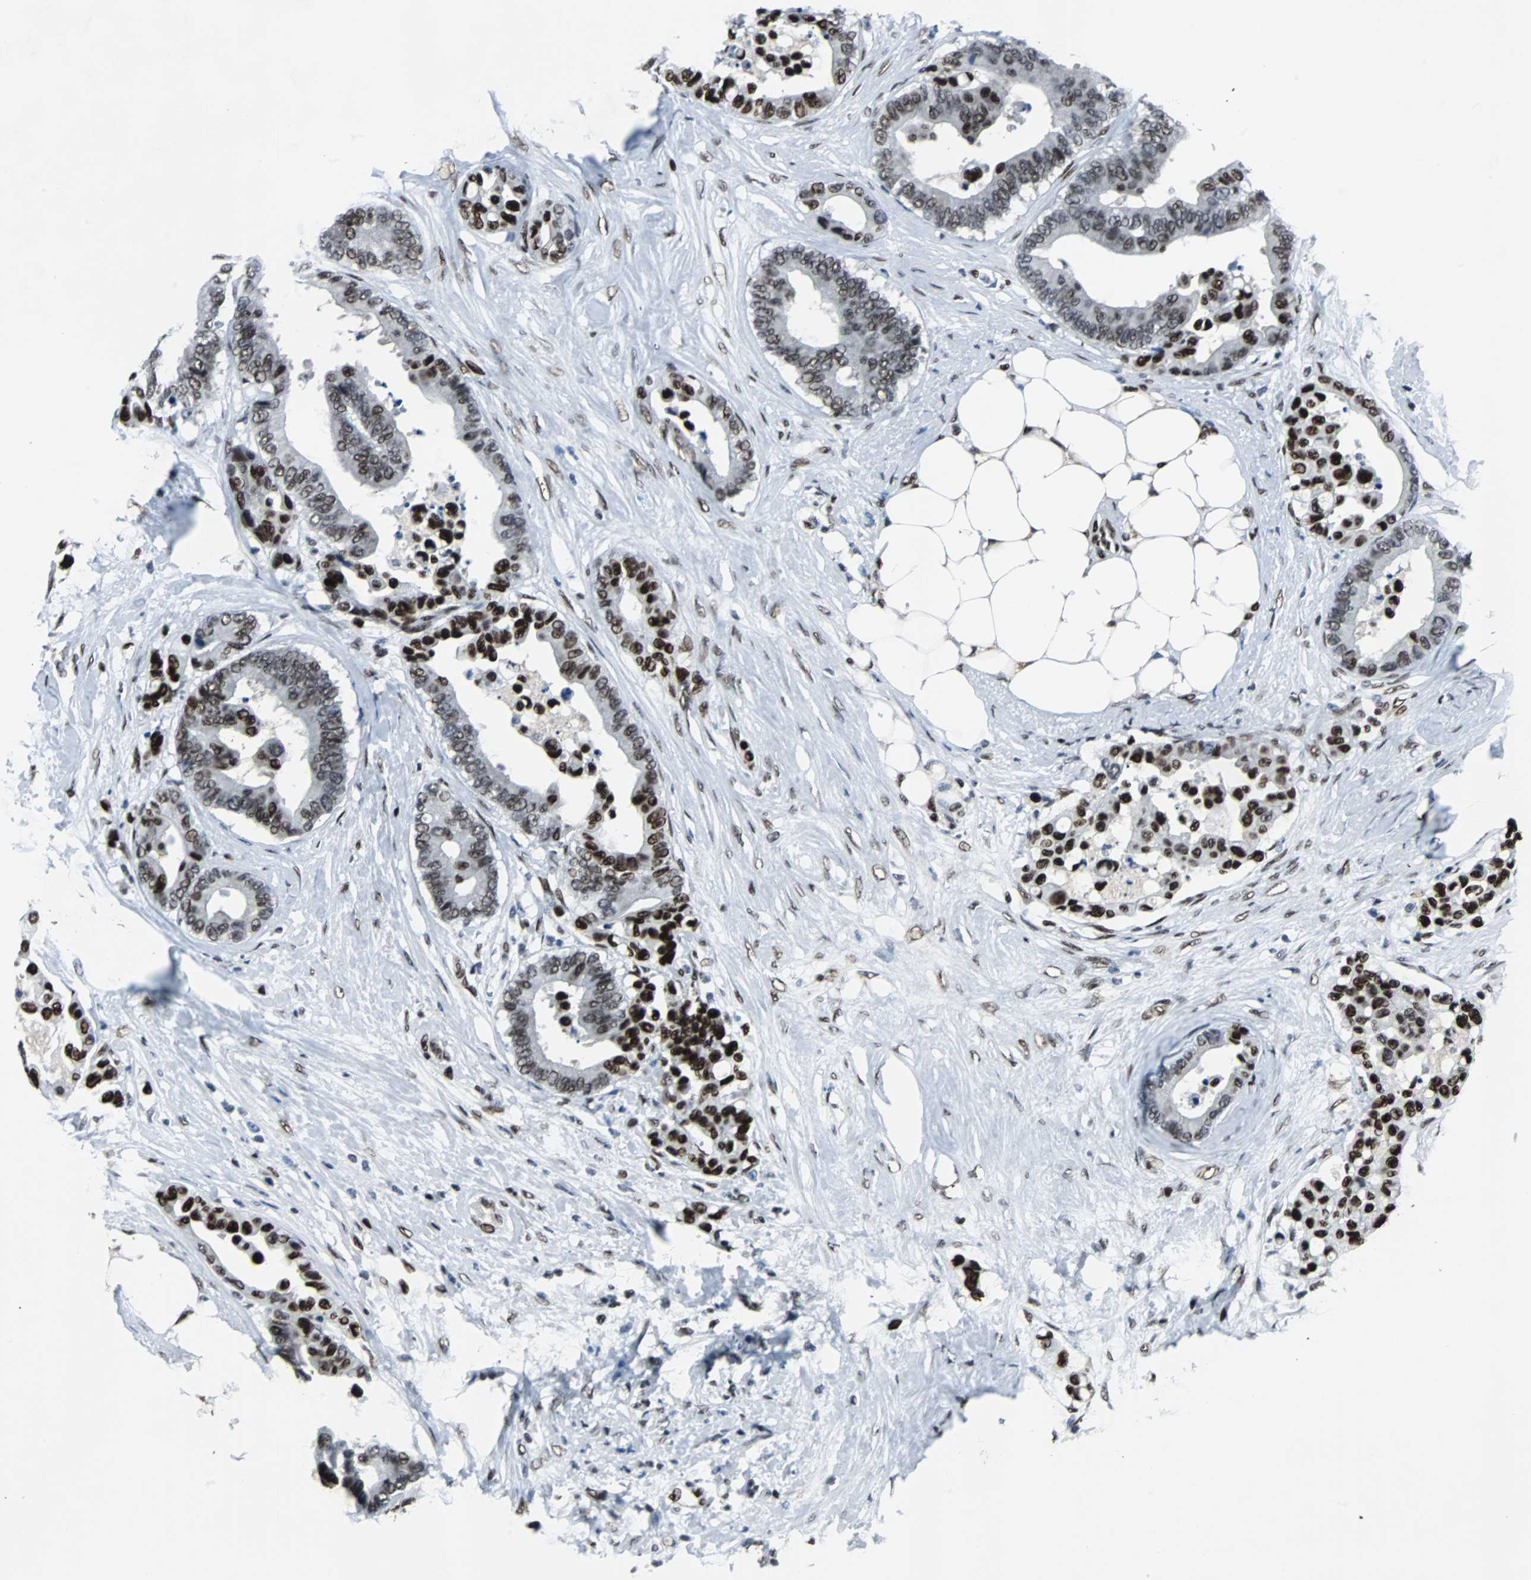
{"staining": {"intensity": "strong", "quantity": ">75%", "location": "nuclear"}, "tissue": "colorectal cancer", "cell_type": "Tumor cells", "image_type": "cancer", "snomed": [{"axis": "morphology", "description": "Adenocarcinoma, NOS"}, {"axis": "topography", "description": "Colon"}], "caption": "IHC of human colorectal cancer shows high levels of strong nuclear positivity in approximately >75% of tumor cells.", "gene": "MEF2D", "patient": {"sex": "male", "age": 82}}